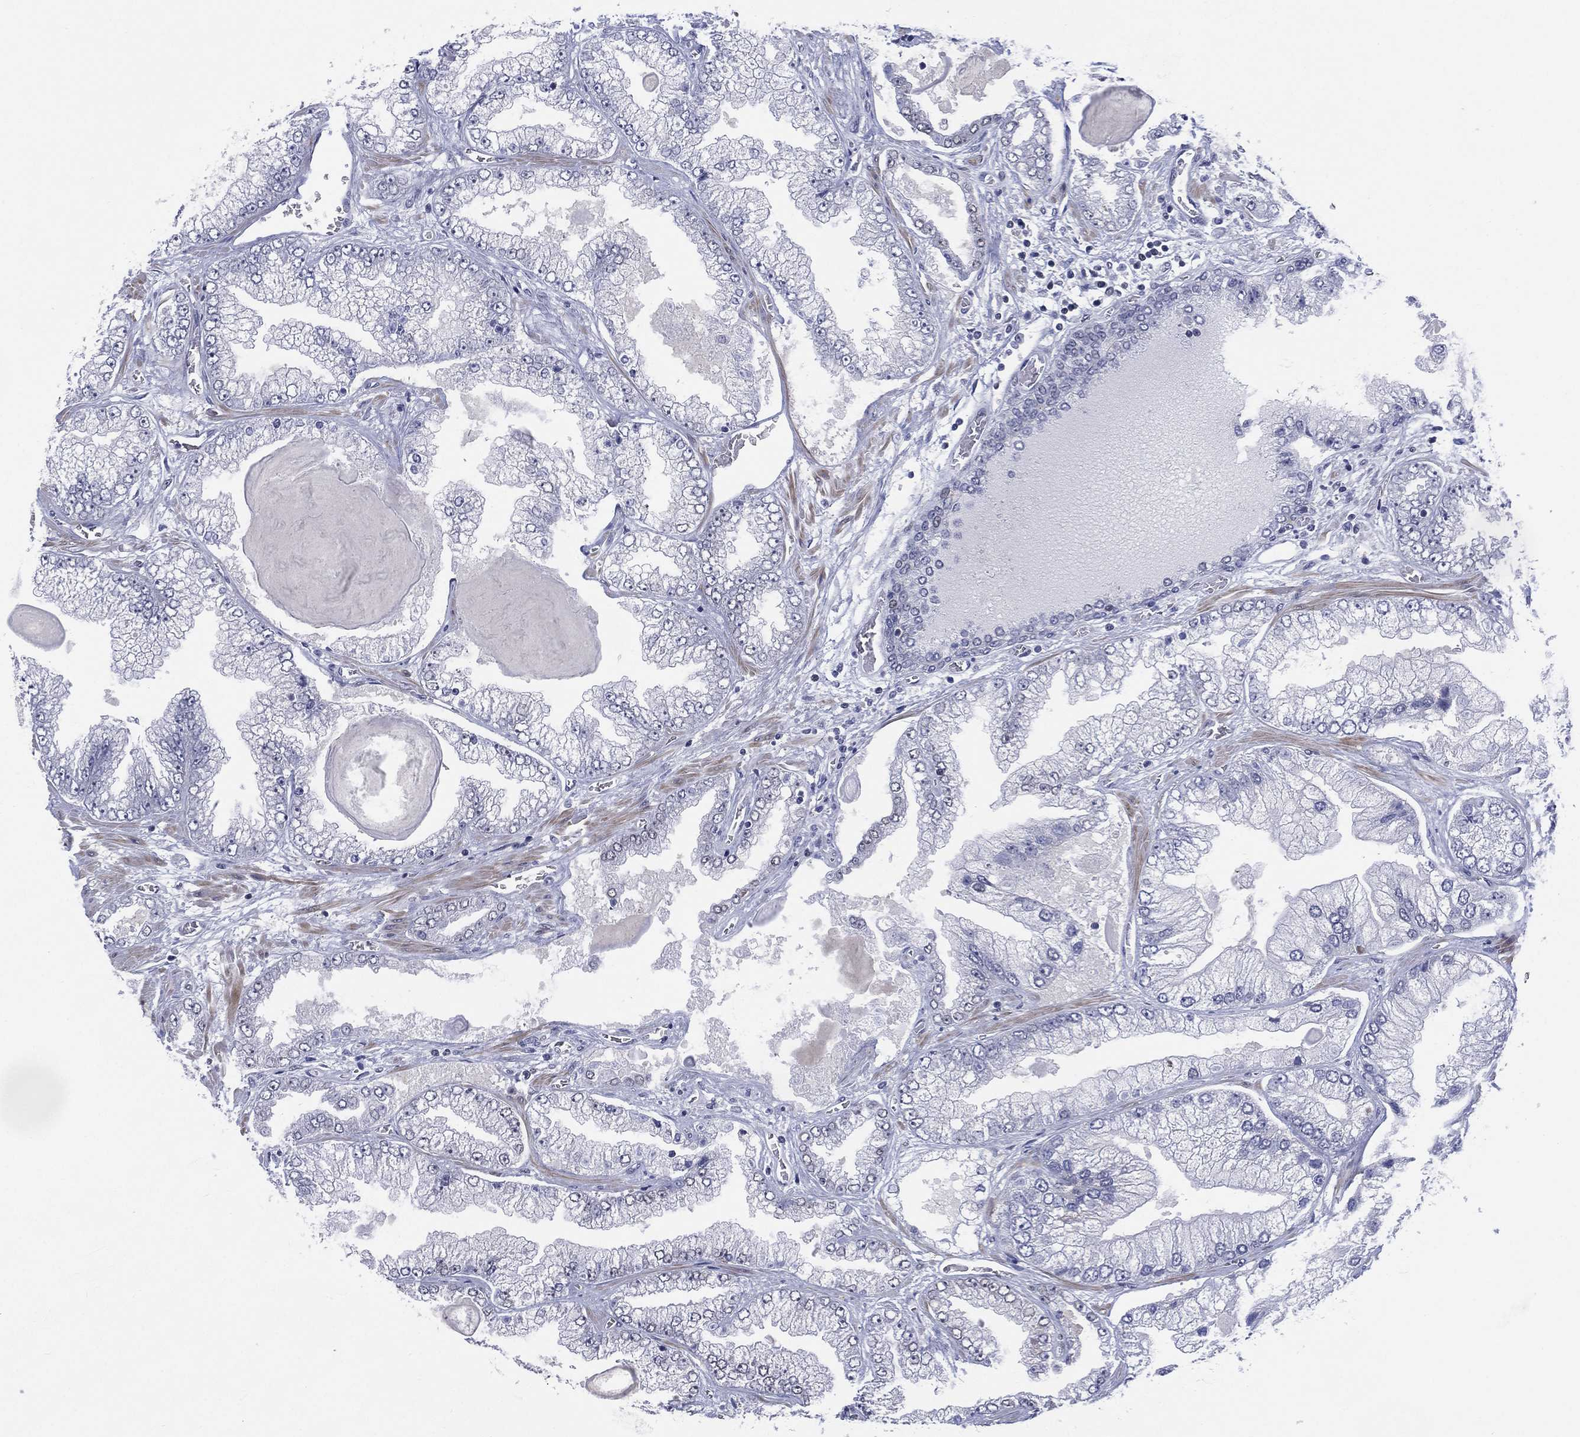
{"staining": {"intensity": "negative", "quantity": "none", "location": "none"}, "tissue": "prostate cancer", "cell_type": "Tumor cells", "image_type": "cancer", "snomed": [{"axis": "morphology", "description": "Adenocarcinoma, Low grade"}, {"axis": "topography", "description": "Prostate"}], "caption": "High magnification brightfield microscopy of prostate cancer stained with DAB (brown) and counterstained with hematoxylin (blue): tumor cells show no significant positivity.", "gene": "SLC4A4", "patient": {"sex": "male", "age": 57}}